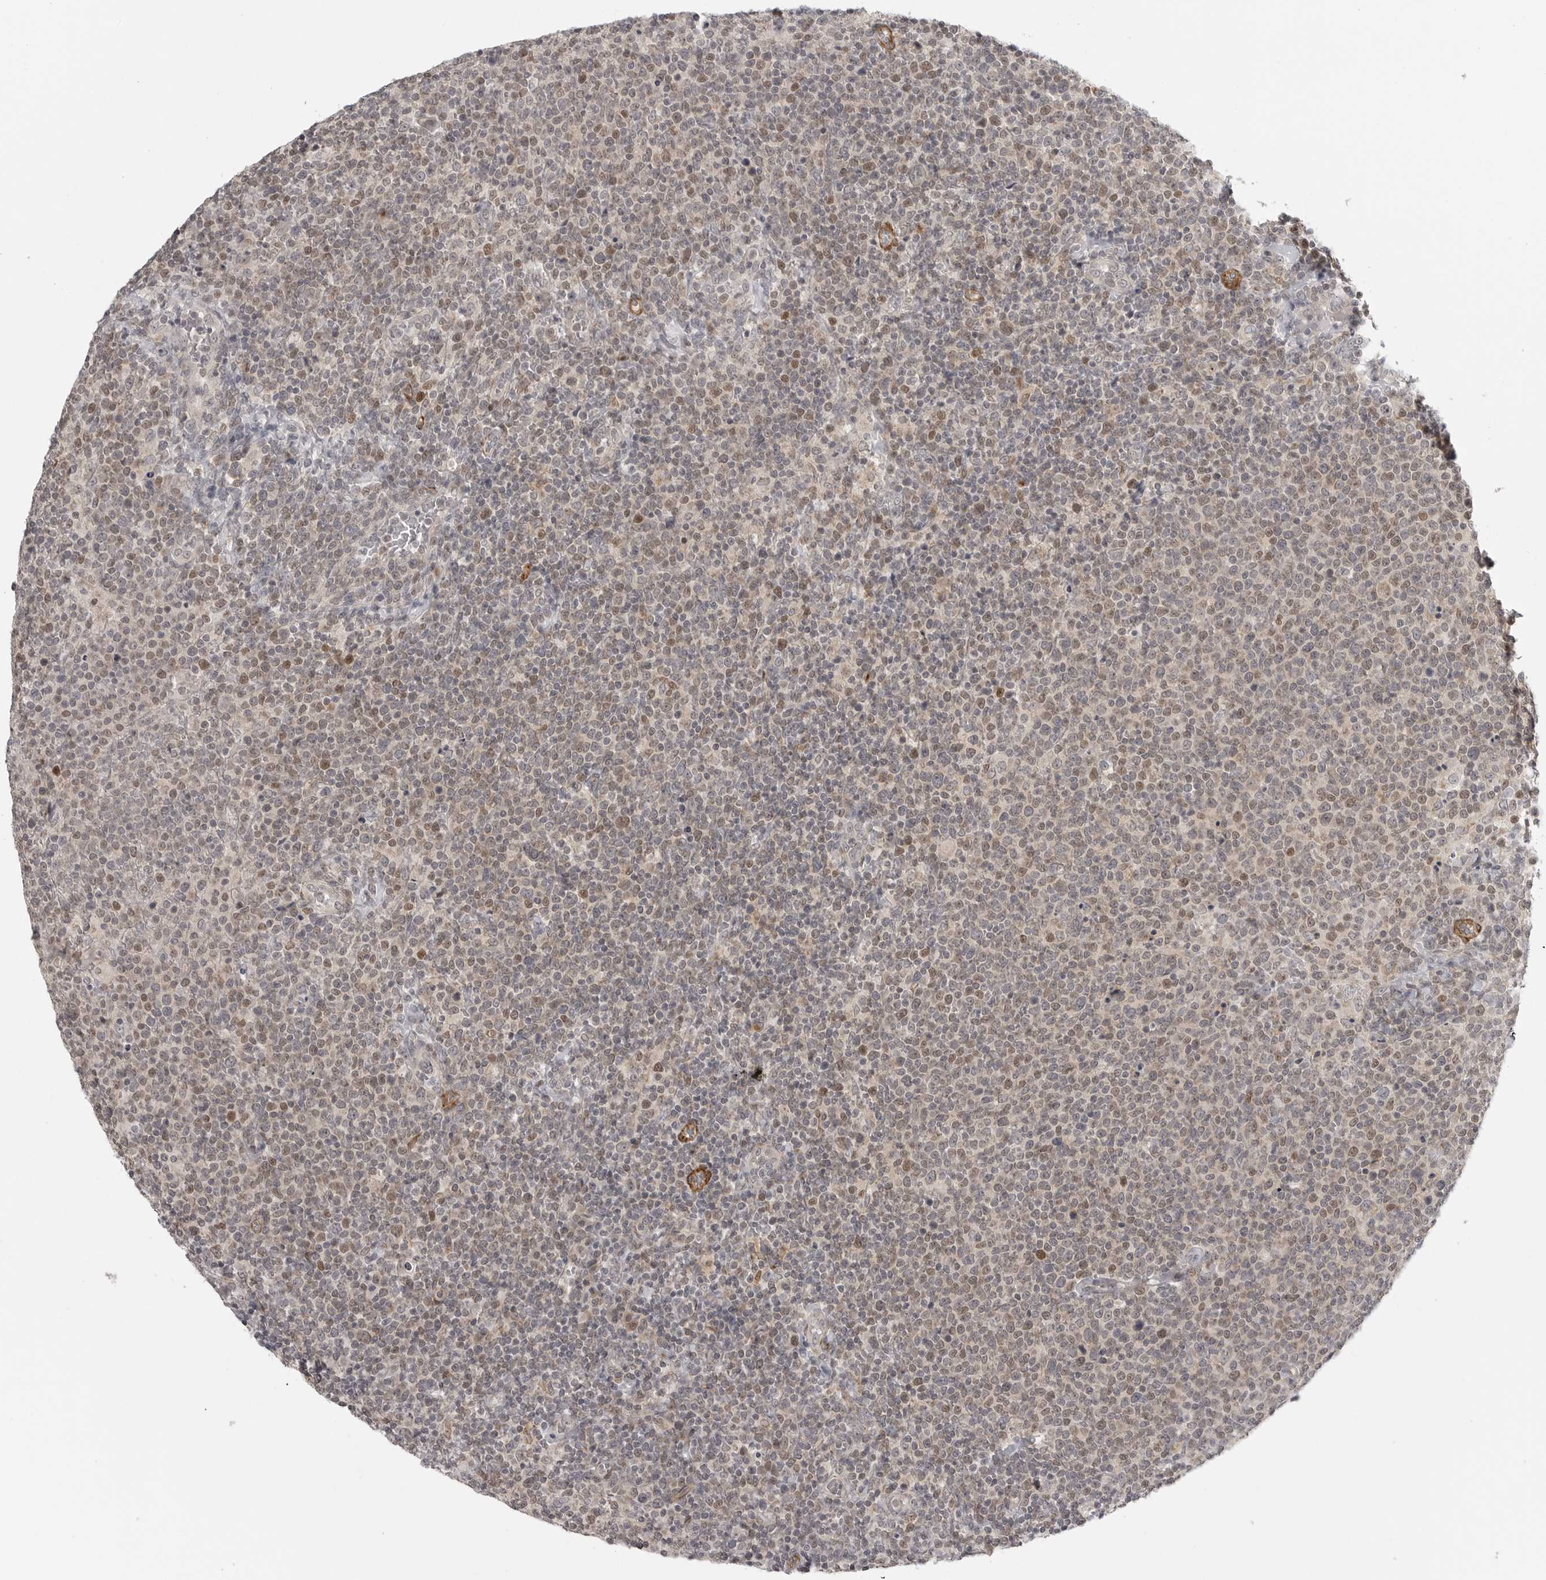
{"staining": {"intensity": "moderate", "quantity": "25%-75%", "location": "nuclear"}, "tissue": "lymphoma", "cell_type": "Tumor cells", "image_type": "cancer", "snomed": [{"axis": "morphology", "description": "Malignant lymphoma, non-Hodgkin's type, High grade"}, {"axis": "topography", "description": "Lymph node"}], "caption": "IHC of high-grade malignant lymphoma, non-Hodgkin's type shows medium levels of moderate nuclear staining in approximately 25%-75% of tumor cells.", "gene": "TUT4", "patient": {"sex": "male", "age": 61}}